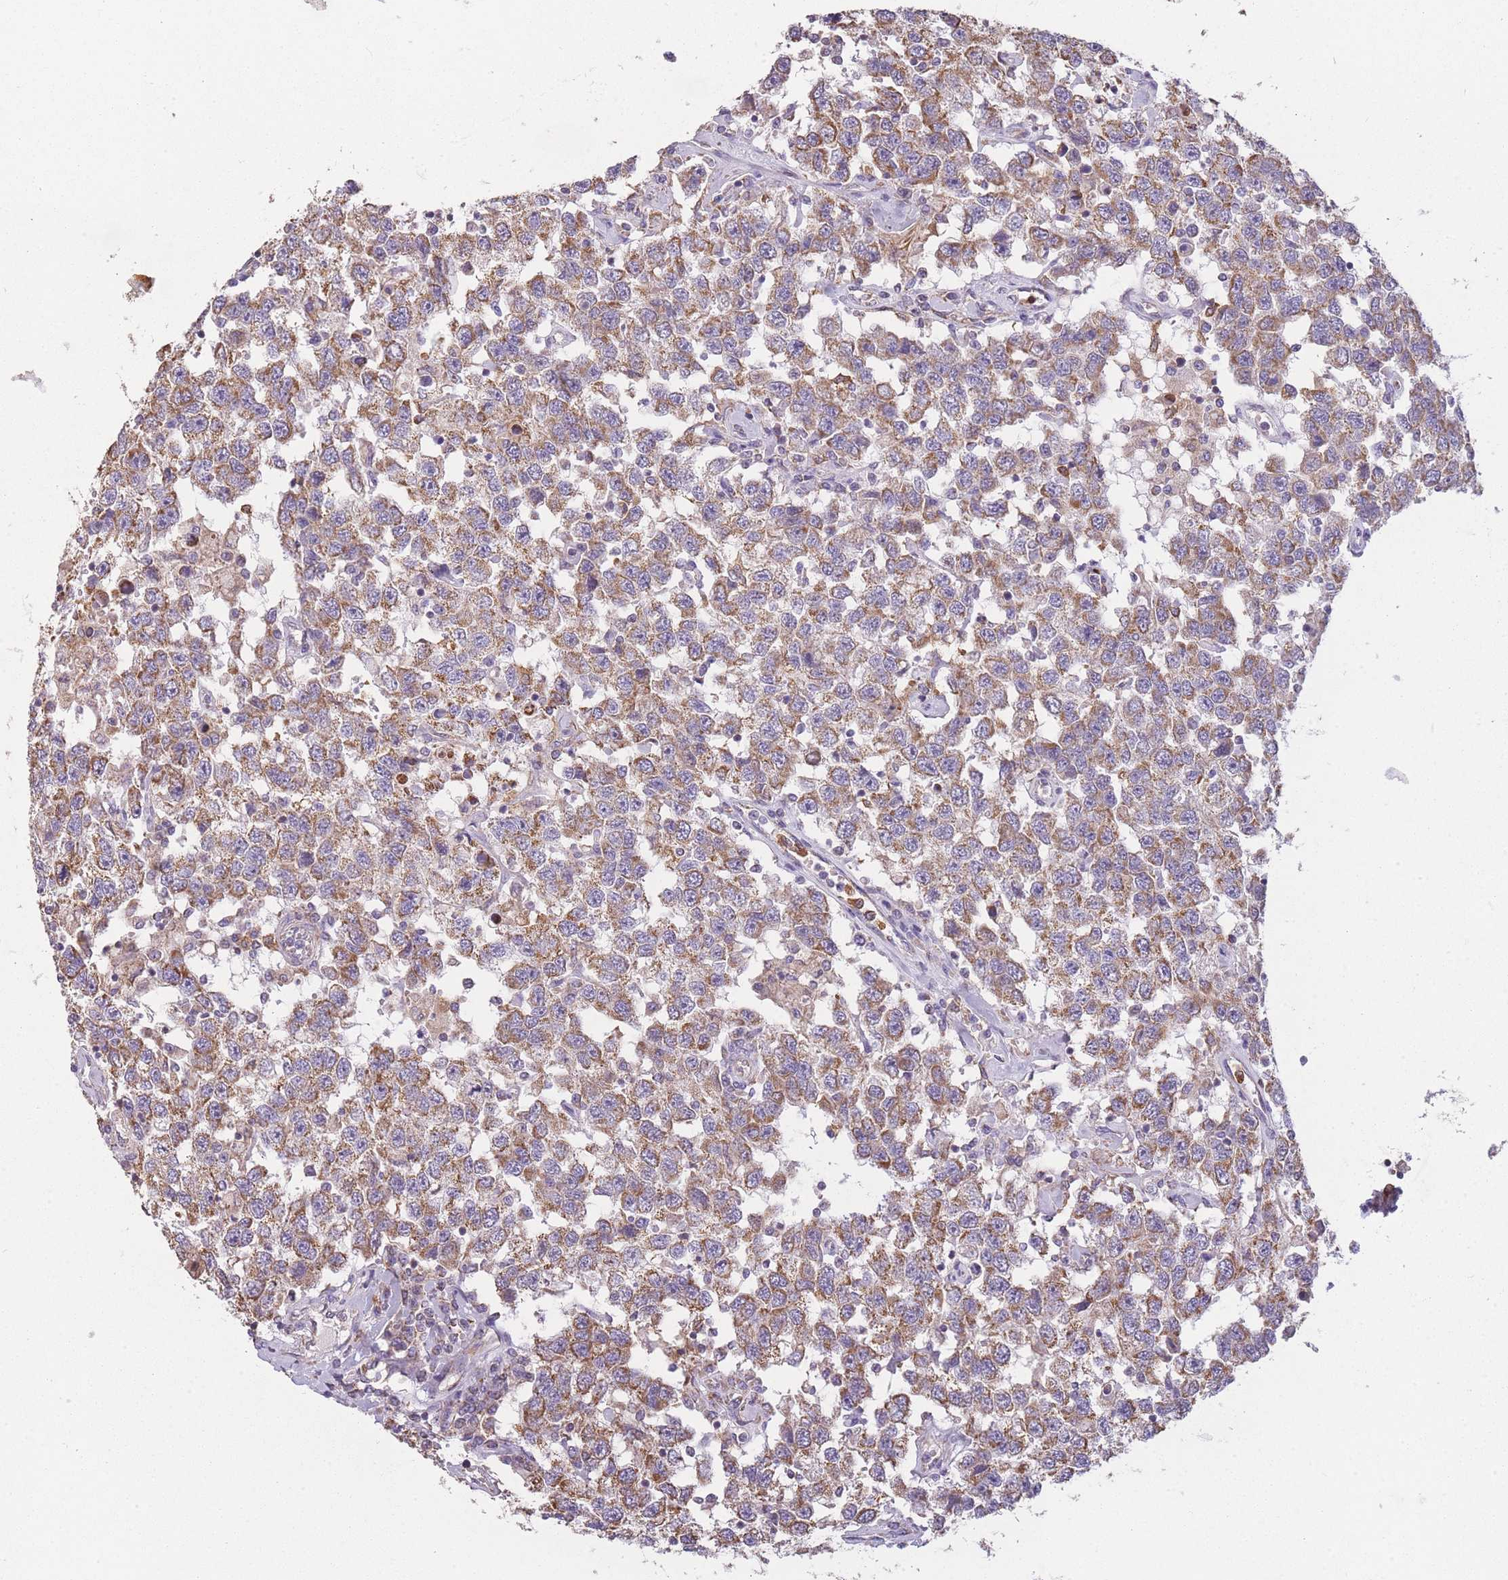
{"staining": {"intensity": "moderate", "quantity": ">75%", "location": "cytoplasmic/membranous"}, "tissue": "testis cancer", "cell_type": "Tumor cells", "image_type": "cancer", "snomed": [{"axis": "morphology", "description": "Seminoma, NOS"}, {"axis": "topography", "description": "Testis"}], "caption": "A high-resolution image shows immunohistochemistry staining of testis seminoma, which demonstrates moderate cytoplasmic/membranous staining in about >75% of tumor cells.", "gene": "PRAM1", "patient": {"sex": "male", "age": 41}}